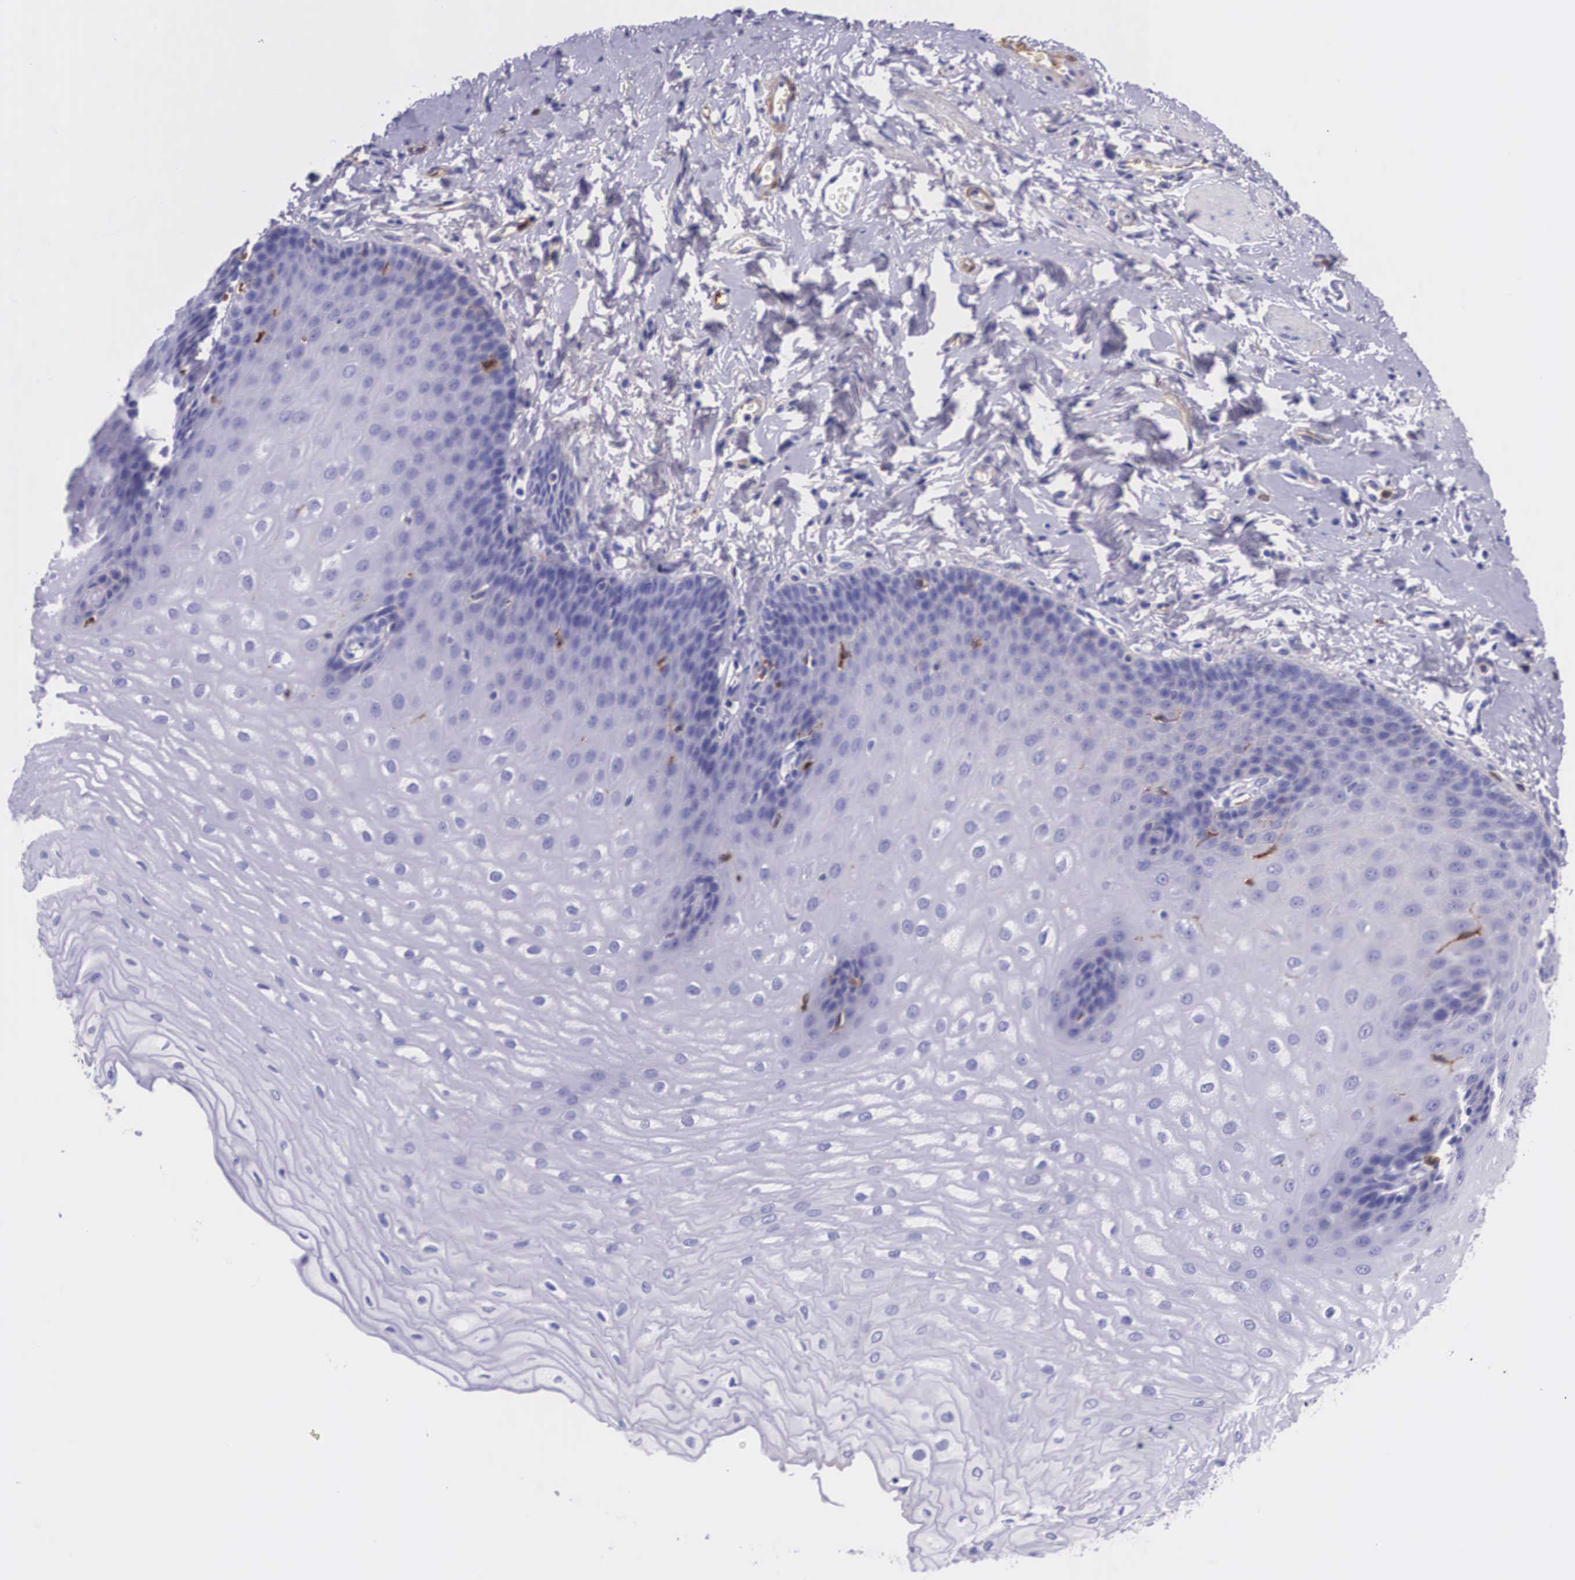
{"staining": {"intensity": "negative", "quantity": "none", "location": "none"}, "tissue": "esophagus", "cell_type": "Squamous epithelial cells", "image_type": "normal", "snomed": [{"axis": "morphology", "description": "Normal tissue, NOS"}, {"axis": "topography", "description": "Esophagus"}], "caption": "This is a photomicrograph of IHC staining of normal esophagus, which shows no staining in squamous epithelial cells.", "gene": "PLG", "patient": {"sex": "male", "age": 70}}